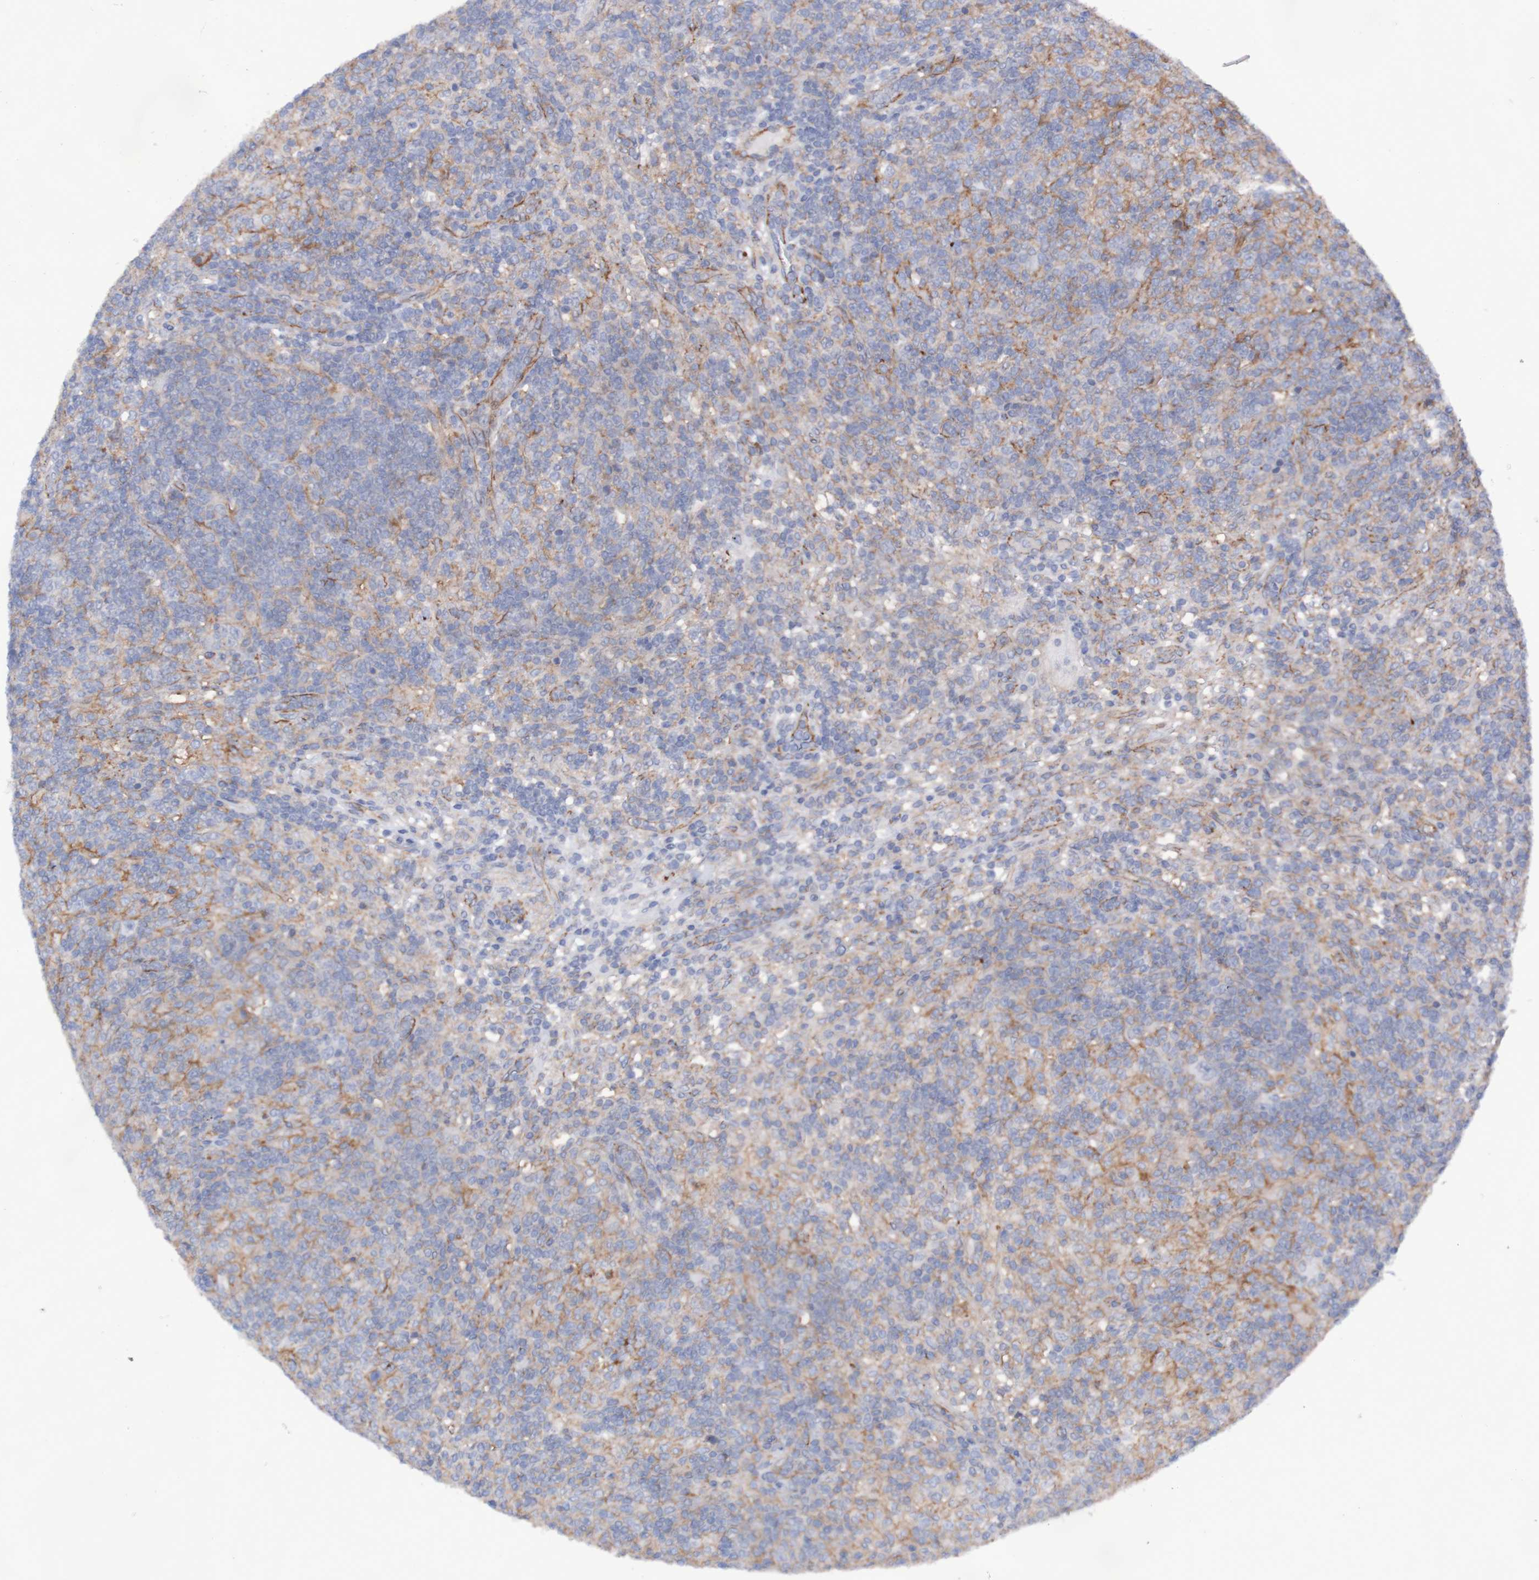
{"staining": {"intensity": "negative", "quantity": "none", "location": "none"}, "tissue": "lymphoma", "cell_type": "Tumor cells", "image_type": "cancer", "snomed": [{"axis": "morphology", "description": "Hodgkin's disease, NOS"}, {"axis": "topography", "description": "Lymph node"}], "caption": "Immunohistochemistry (IHC) photomicrograph of neoplastic tissue: human Hodgkin's disease stained with DAB displays no significant protein positivity in tumor cells.", "gene": "NECTIN2", "patient": {"sex": "male", "age": 70}}